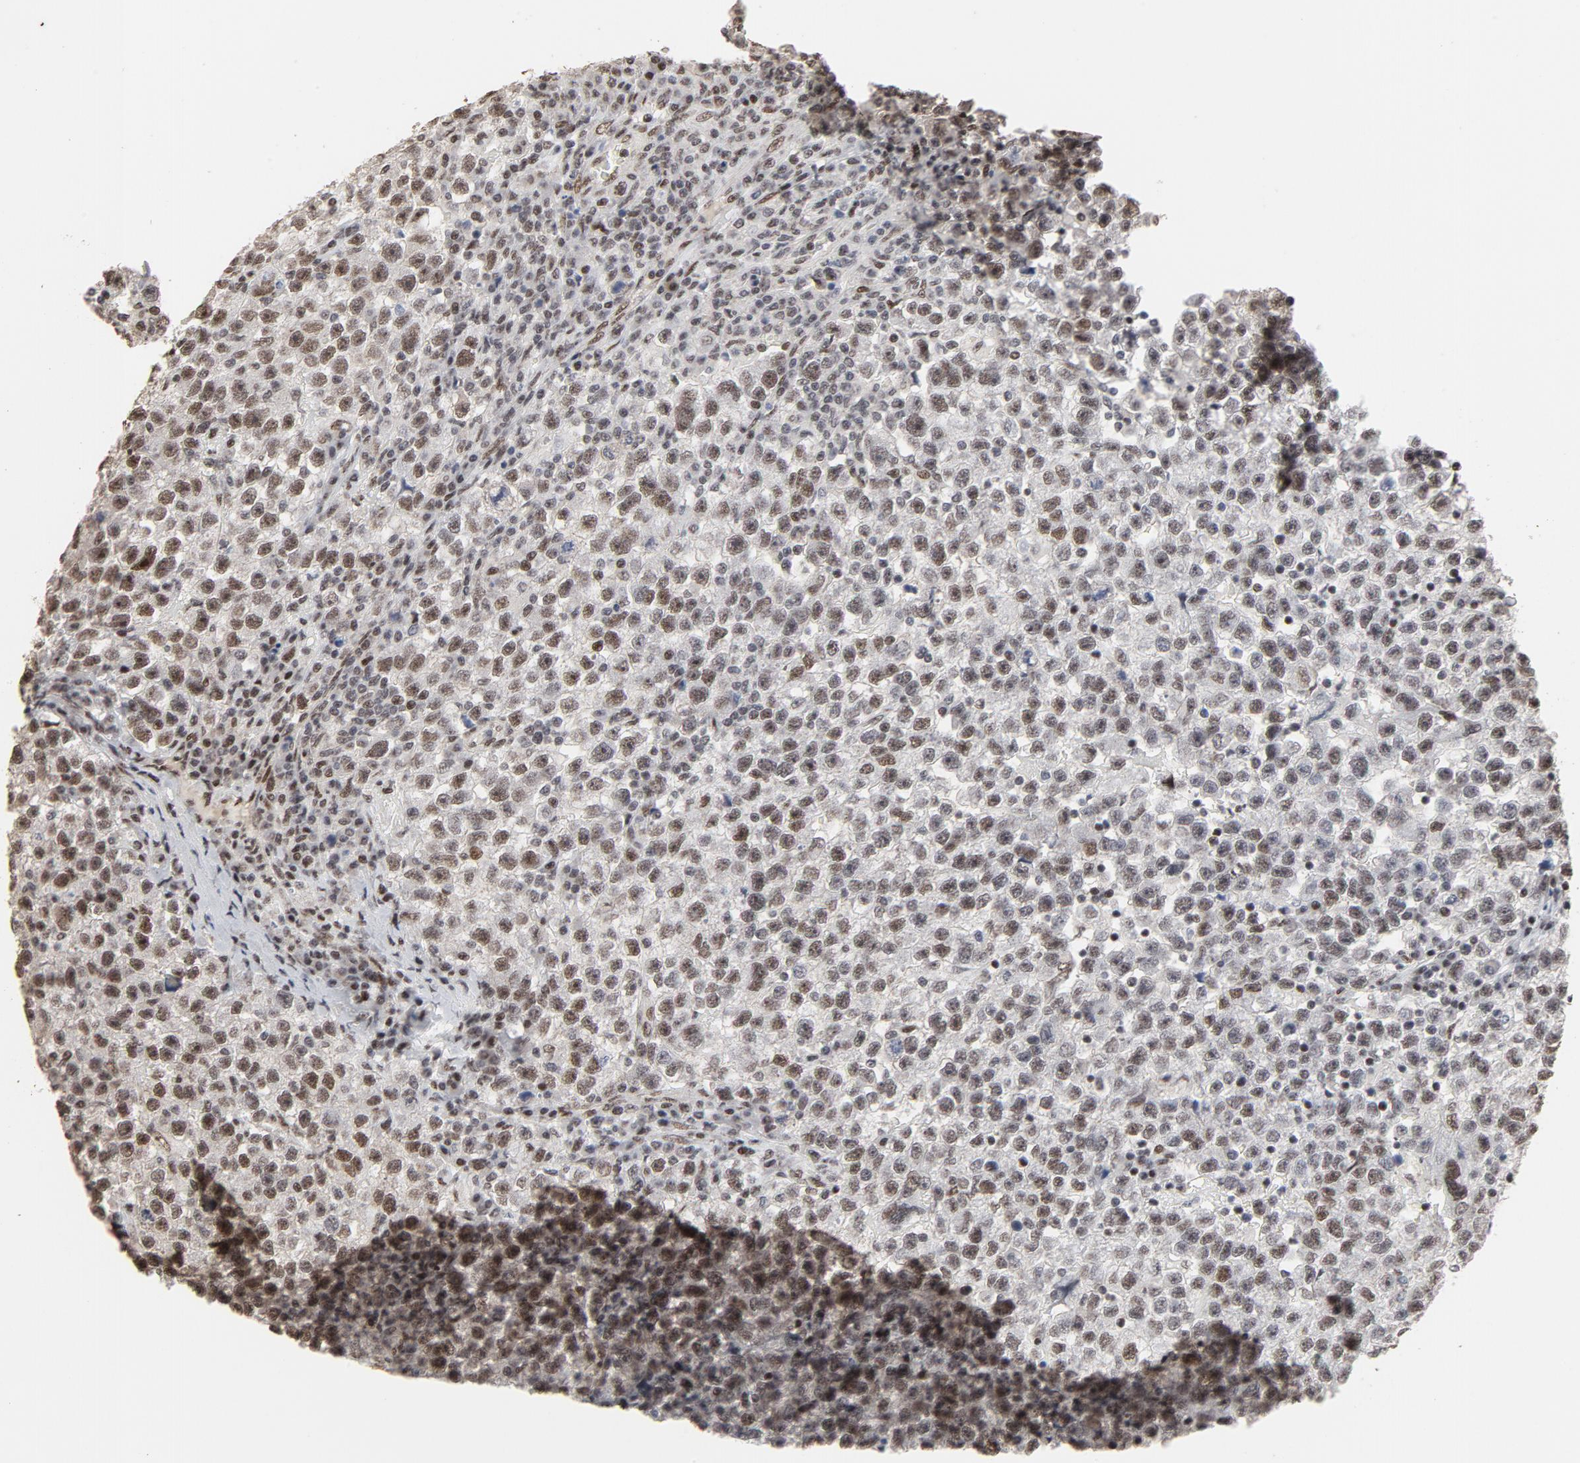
{"staining": {"intensity": "moderate", "quantity": ">75%", "location": "nuclear"}, "tissue": "testis cancer", "cell_type": "Tumor cells", "image_type": "cancer", "snomed": [{"axis": "morphology", "description": "Seminoma, NOS"}, {"axis": "topography", "description": "Testis"}], "caption": "Protein positivity by immunohistochemistry (IHC) exhibits moderate nuclear staining in approximately >75% of tumor cells in testis cancer (seminoma).", "gene": "TP53RK", "patient": {"sex": "male", "age": 22}}